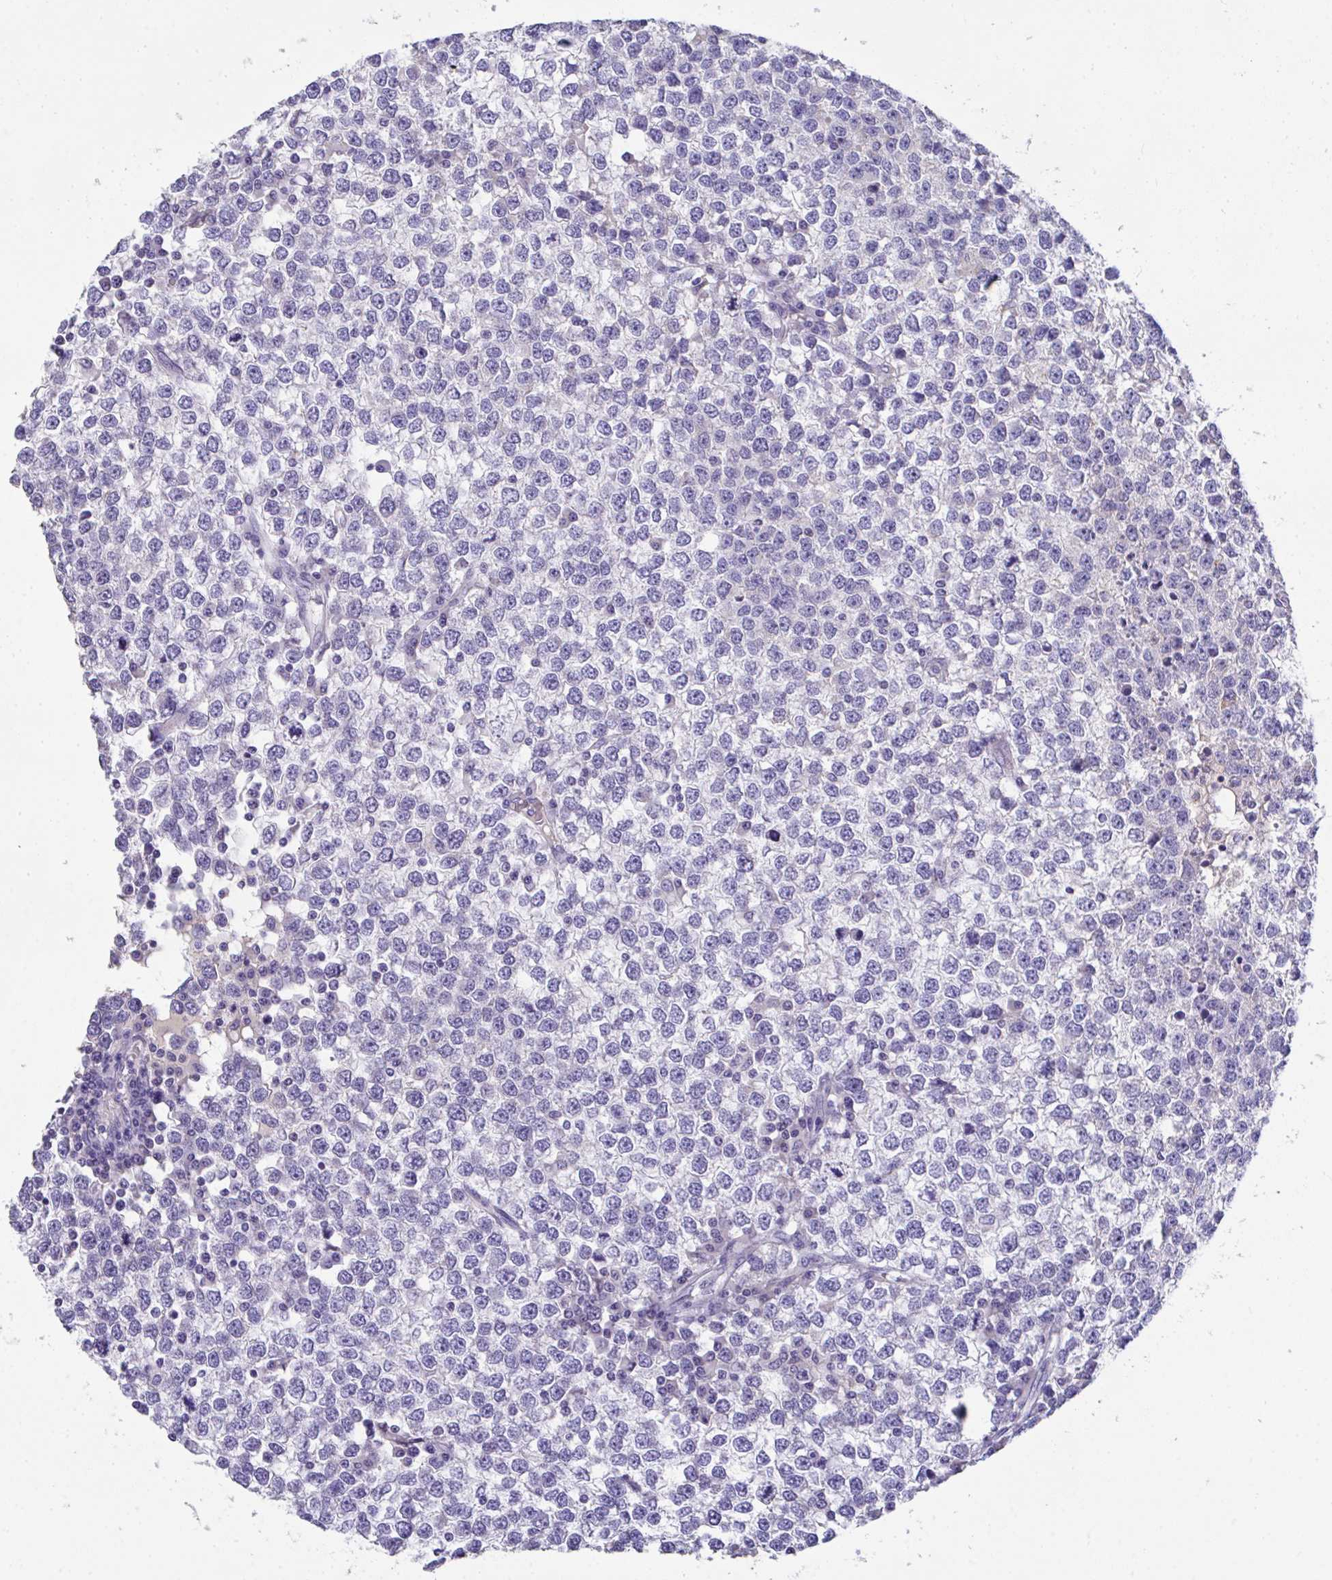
{"staining": {"intensity": "negative", "quantity": "none", "location": "none"}, "tissue": "testis cancer", "cell_type": "Tumor cells", "image_type": "cancer", "snomed": [{"axis": "morphology", "description": "Seminoma, NOS"}, {"axis": "topography", "description": "Testis"}], "caption": "An image of testis cancer stained for a protein reveals no brown staining in tumor cells.", "gene": "COA5", "patient": {"sex": "male", "age": 65}}